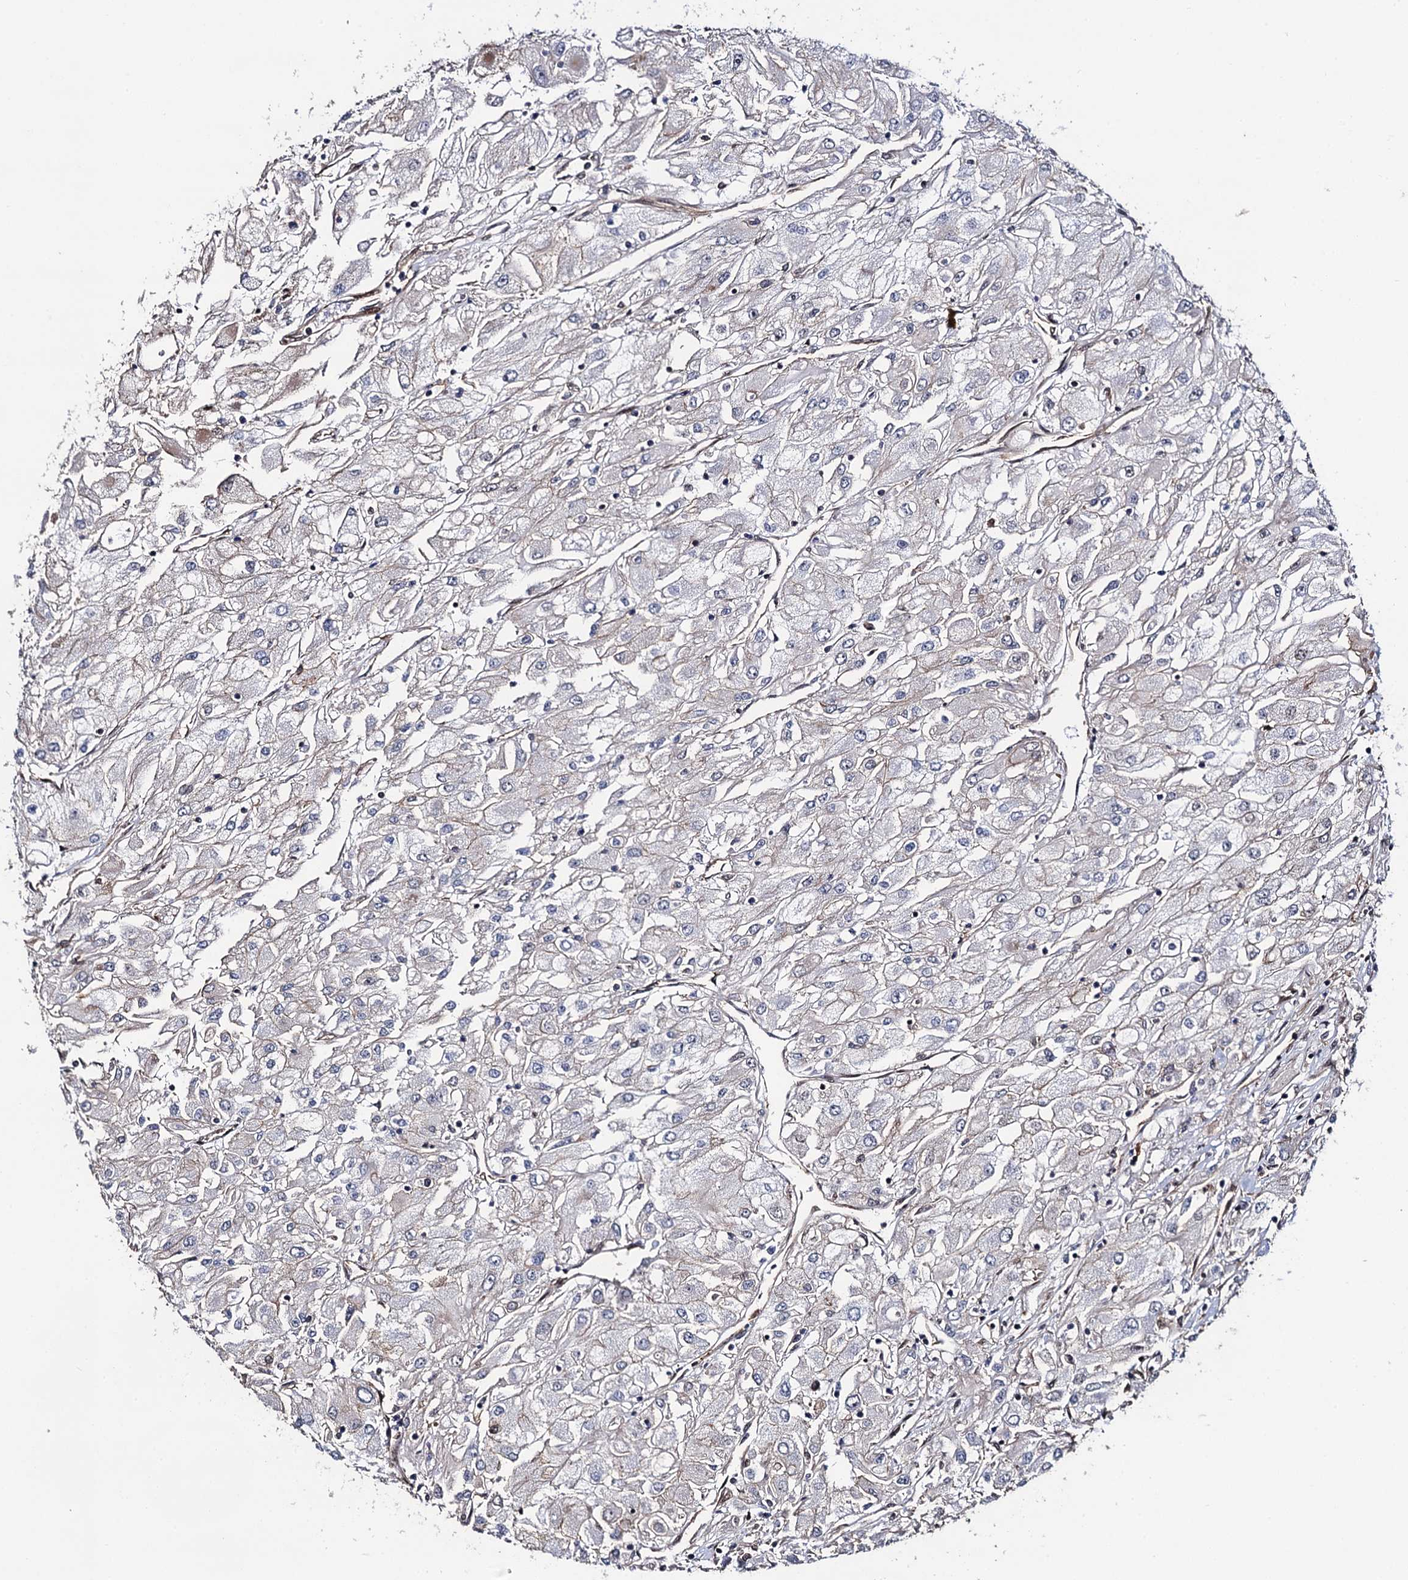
{"staining": {"intensity": "negative", "quantity": "none", "location": "none"}, "tissue": "renal cancer", "cell_type": "Tumor cells", "image_type": "cancer", "snomed": [{"axis": "morphology", "description": "Adenocarcinoma, NOS"}, {"axis": "topography", "description": "Kidney"}], "caption": "Renal adenocarcinoma was stained to show a protein in brown. There is no significant expression in tumor cells. (DAB (3,3'-diaminobenzidine) IHC visualized using brightfield microscopy, high magnification).", "gene": "CDC23", "patient": {"sex": "male", "age": 80}}